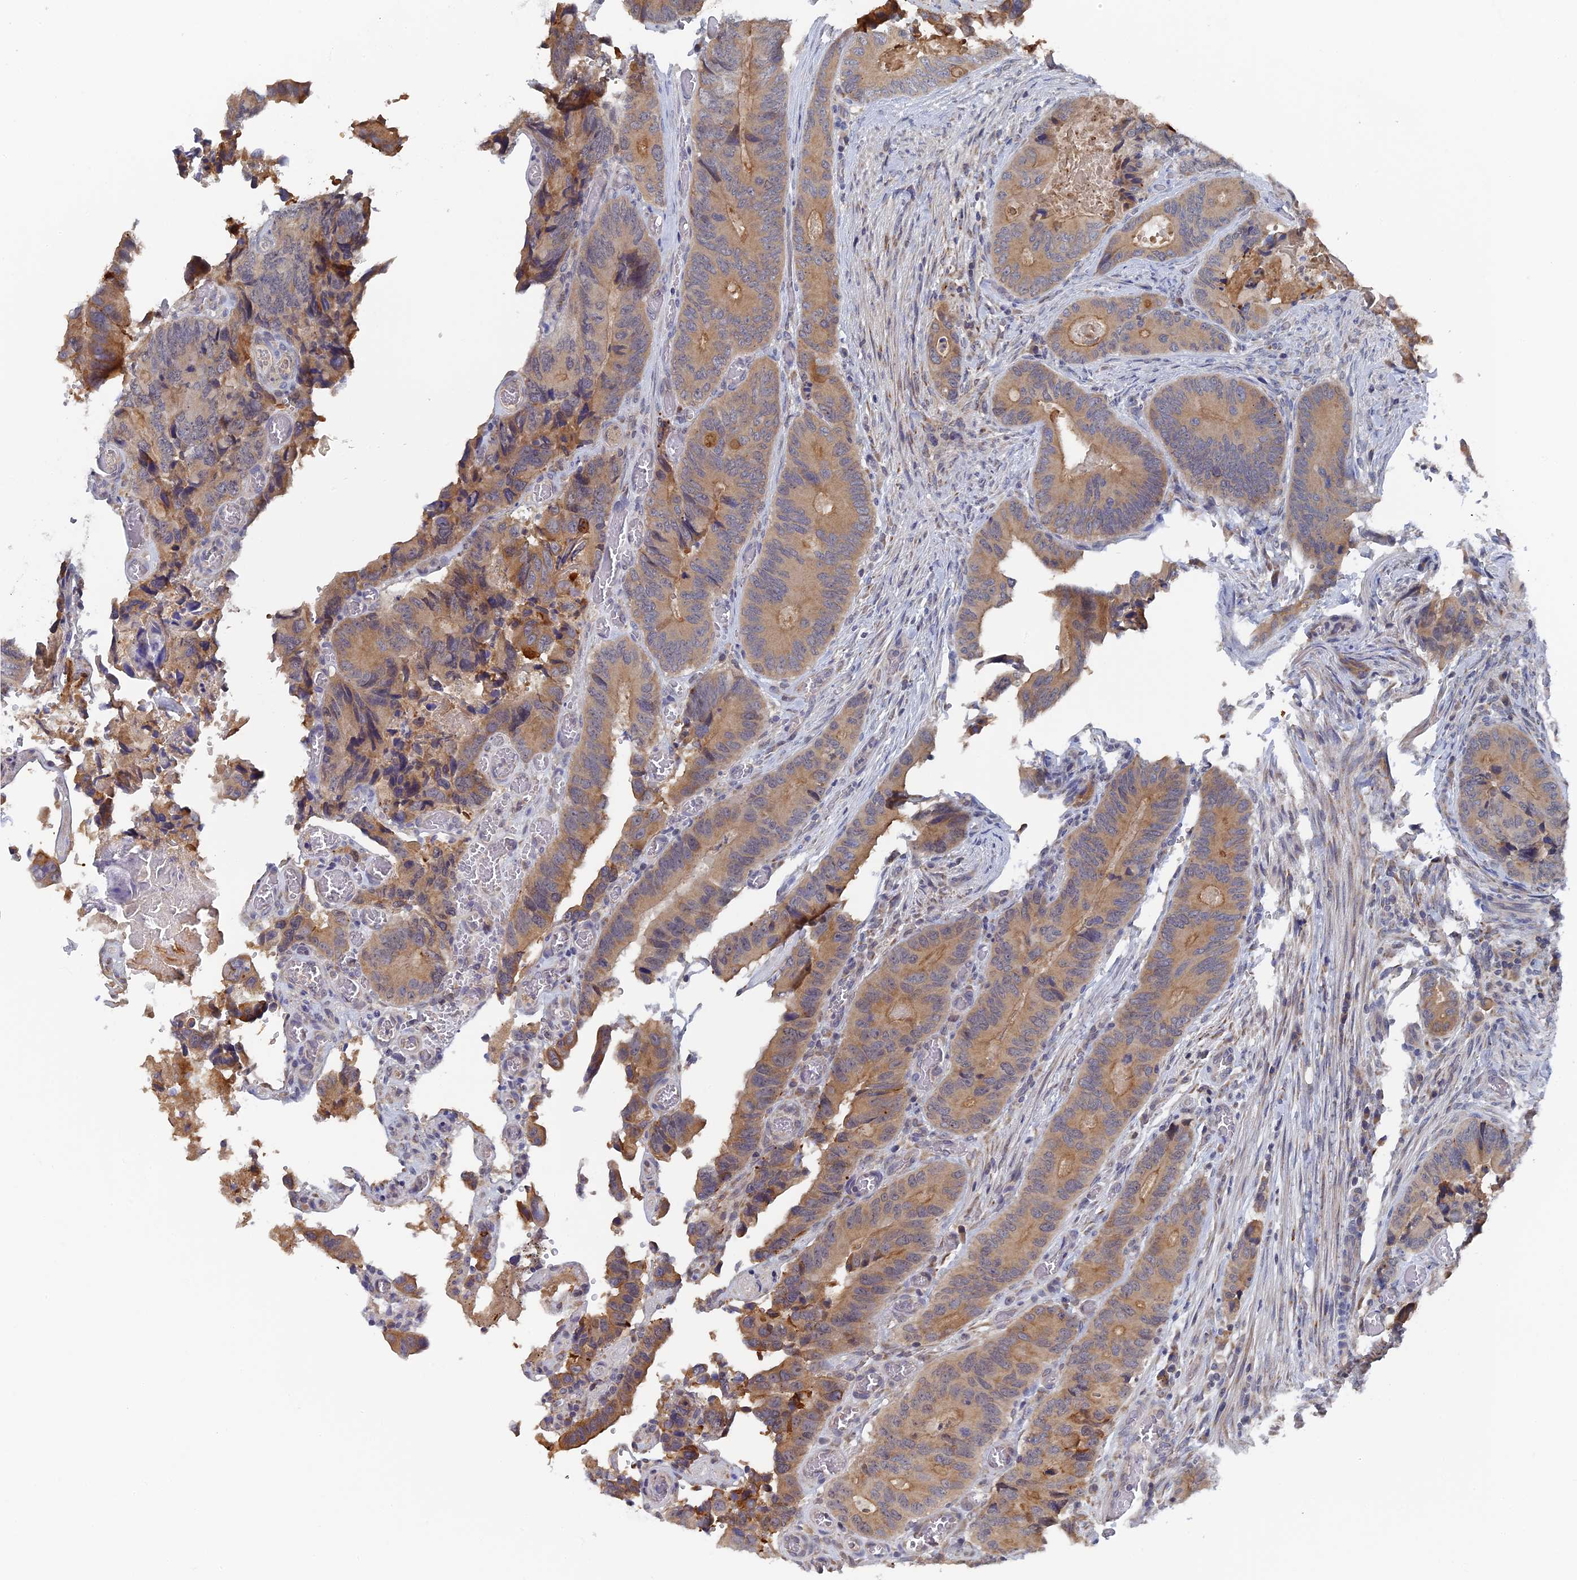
{"staining": {"intensity": "moderate", "quantity": ">75%", "location": "cytoplasmic/membranous"}, "tissue": "colorectal cancer", "cell_type": "Tumor cells", "image_type": "cancer", "snomed": [{"axis": "morphology", "description": "Adenocarcinoma, NOS"}, {"axis": "topography", "description": "Colon"}], "caption": "This is an image of IHC staining of adenocarcinoma (colorectal), which shows moderate expression in the cytoplasmic/membranous of tumor cells.", "gene": "MIGA2", "patient": {"sex": "male", "age": 84}}